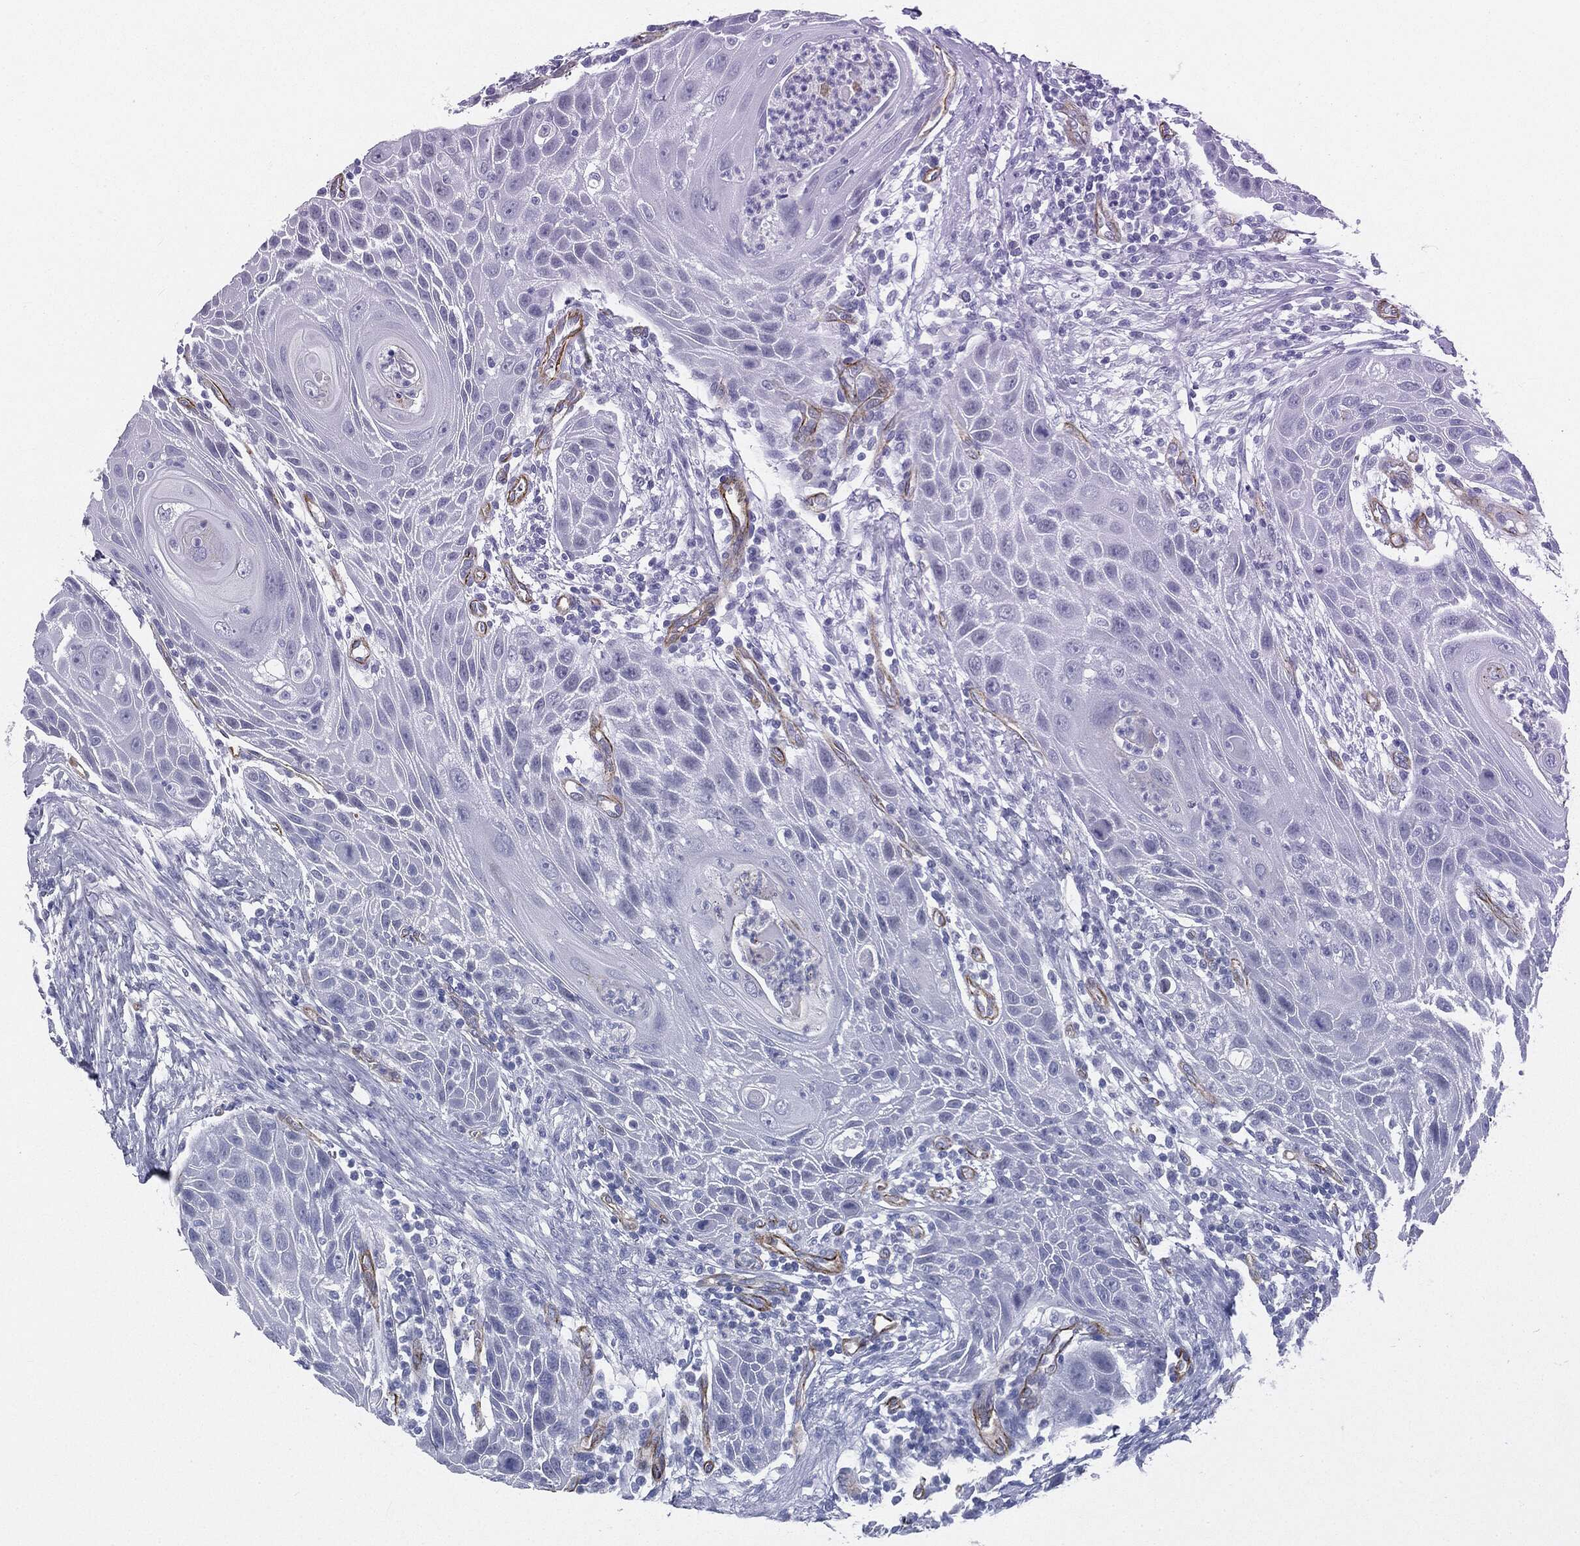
{"staining": {"intensity": "negative", "quantity": "none", "location": "none"}, "tissue": "head and neck cancer", "cell_type": "Tumor cells", "image_type": "cancer", "snomed": [{"axis": "morphology", "description": "Squamous cell carcinoma, NOS"}, {"axis": "topography", "description": "Head-Neck"}], "caption": "Immunohistochemical staining of head and neck squamous cell carcinoma reveals no significant expression in tumor cells.", "gene": "MUC5AC", "patient": {"sex": "male", "age": 69}}